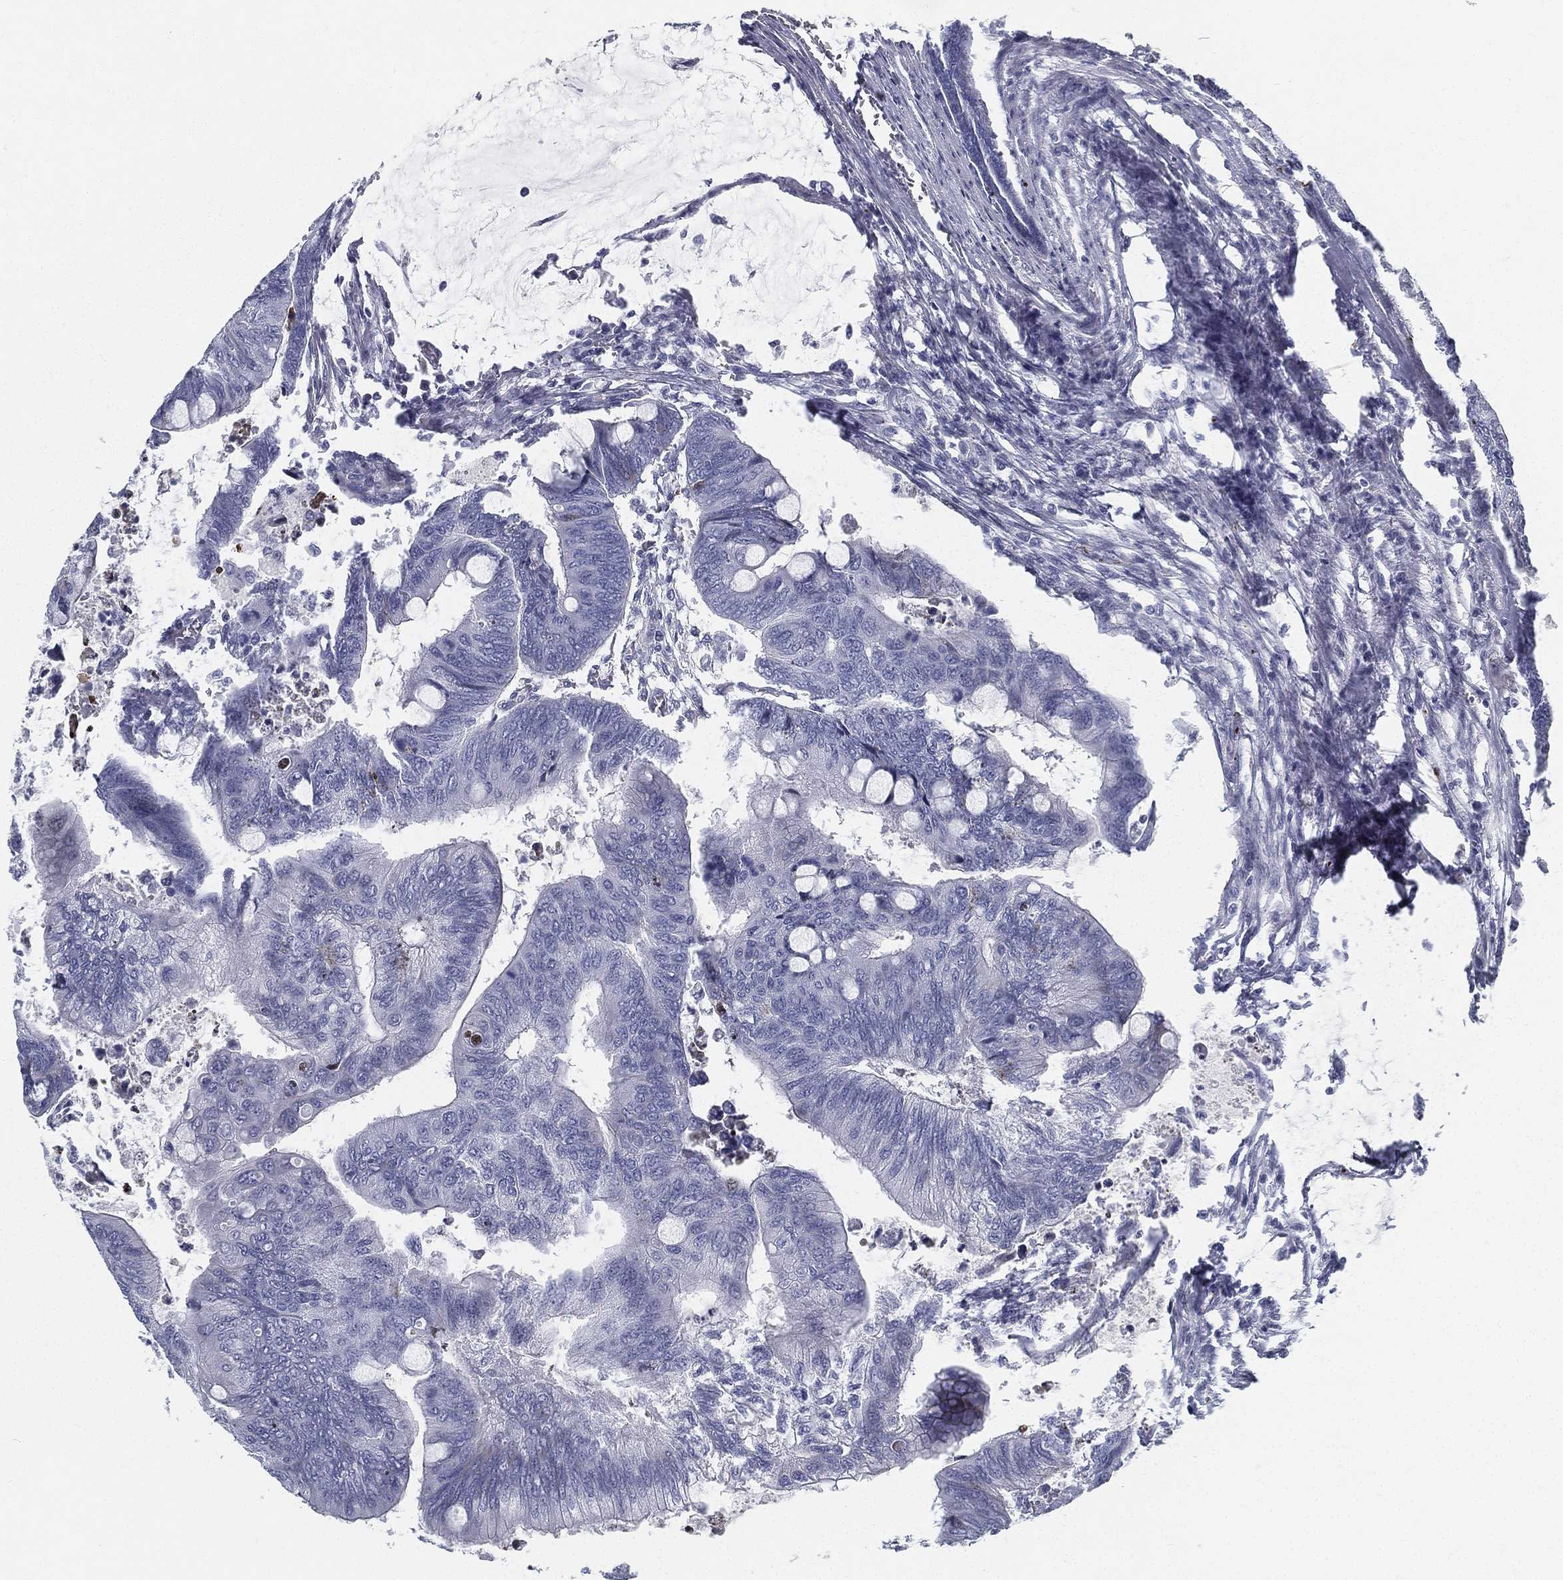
{"staining": {"intensity": "negative", "quantity": "none", "location": "none"}, "tissue": "colorectal cancer", "cell_type": "Tumor cells", "image_type": "cancer", "snomed": [{"axis": "morphology", "description": "Normal tissue, NOS"}, {"axis": "morphology", "description": "Adenocarcinoma, NOS"}, {"axis": "topography", "description": "Rectum"}, {"axis": "topography", "description": "Peripheral nerve tissue"}], "caption": "Tumor cells are negative for brown protein staining in colorectal cancer (adenocarcinoma).", "gene": "SPPL2C", "patient": {"sex": "male", "age": 92}}